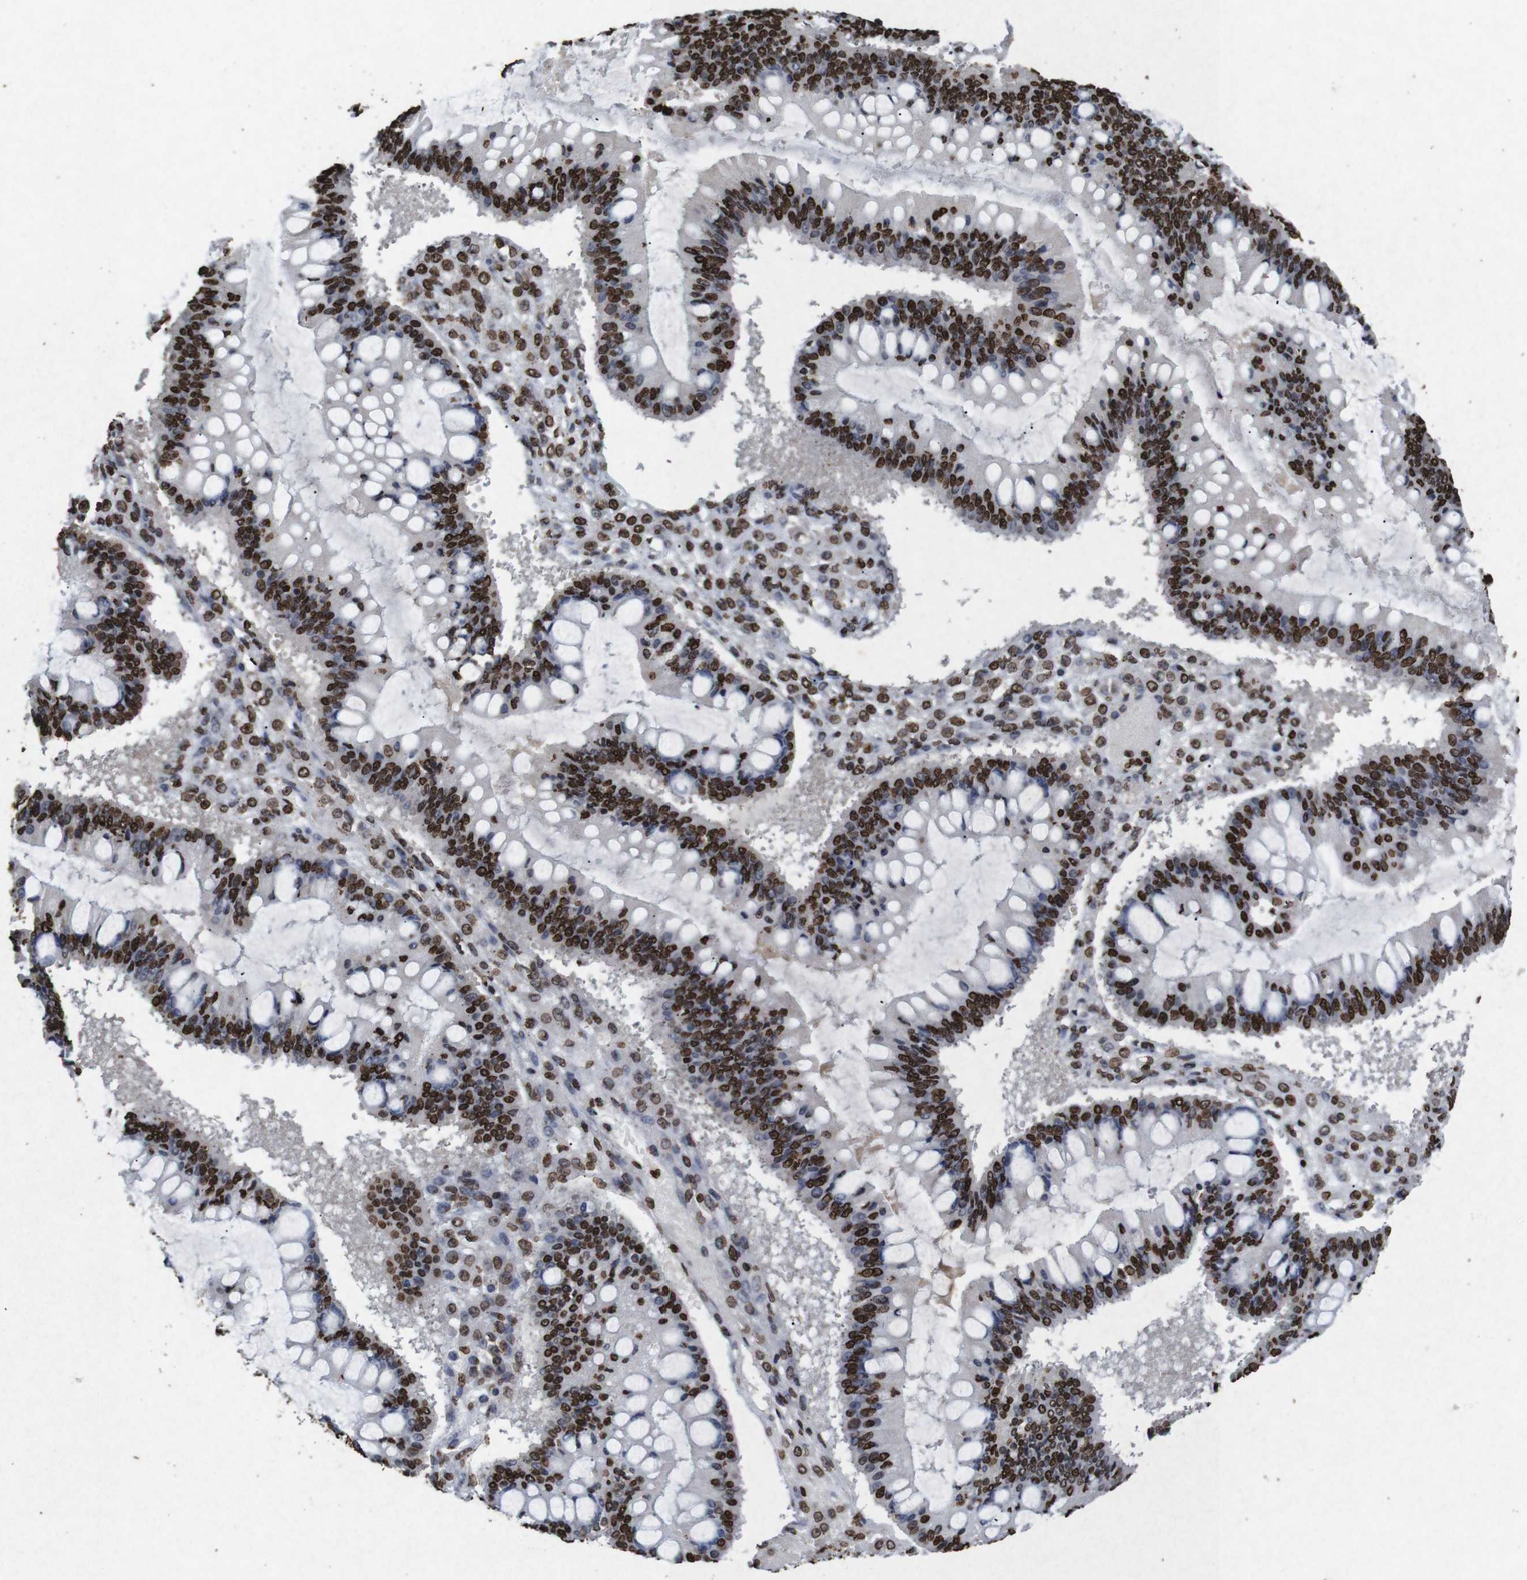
{"staining": {"intensity": "strong", "quantity": ">75%", "location": "nuclear"}, "tissue": "ovarian cancer", "cell_type": "Tumor cells", "image_type": "cancer", "snomed": [{"axis": "morphology", "description": "Cystadenocarcinoma, mucinous, NOS"}, {"axis": "topography", "description": "Ovary"}], "caption": "Approximately >75% of tumor cells in human ovarian cancer (mucinous cystadenocarcinoma) demonstrate strong nuclear protein expression as visualized by brown immunohistochemical staining.", "gene": "MDM2", "patient": {"sex": "female", "age": 73}}